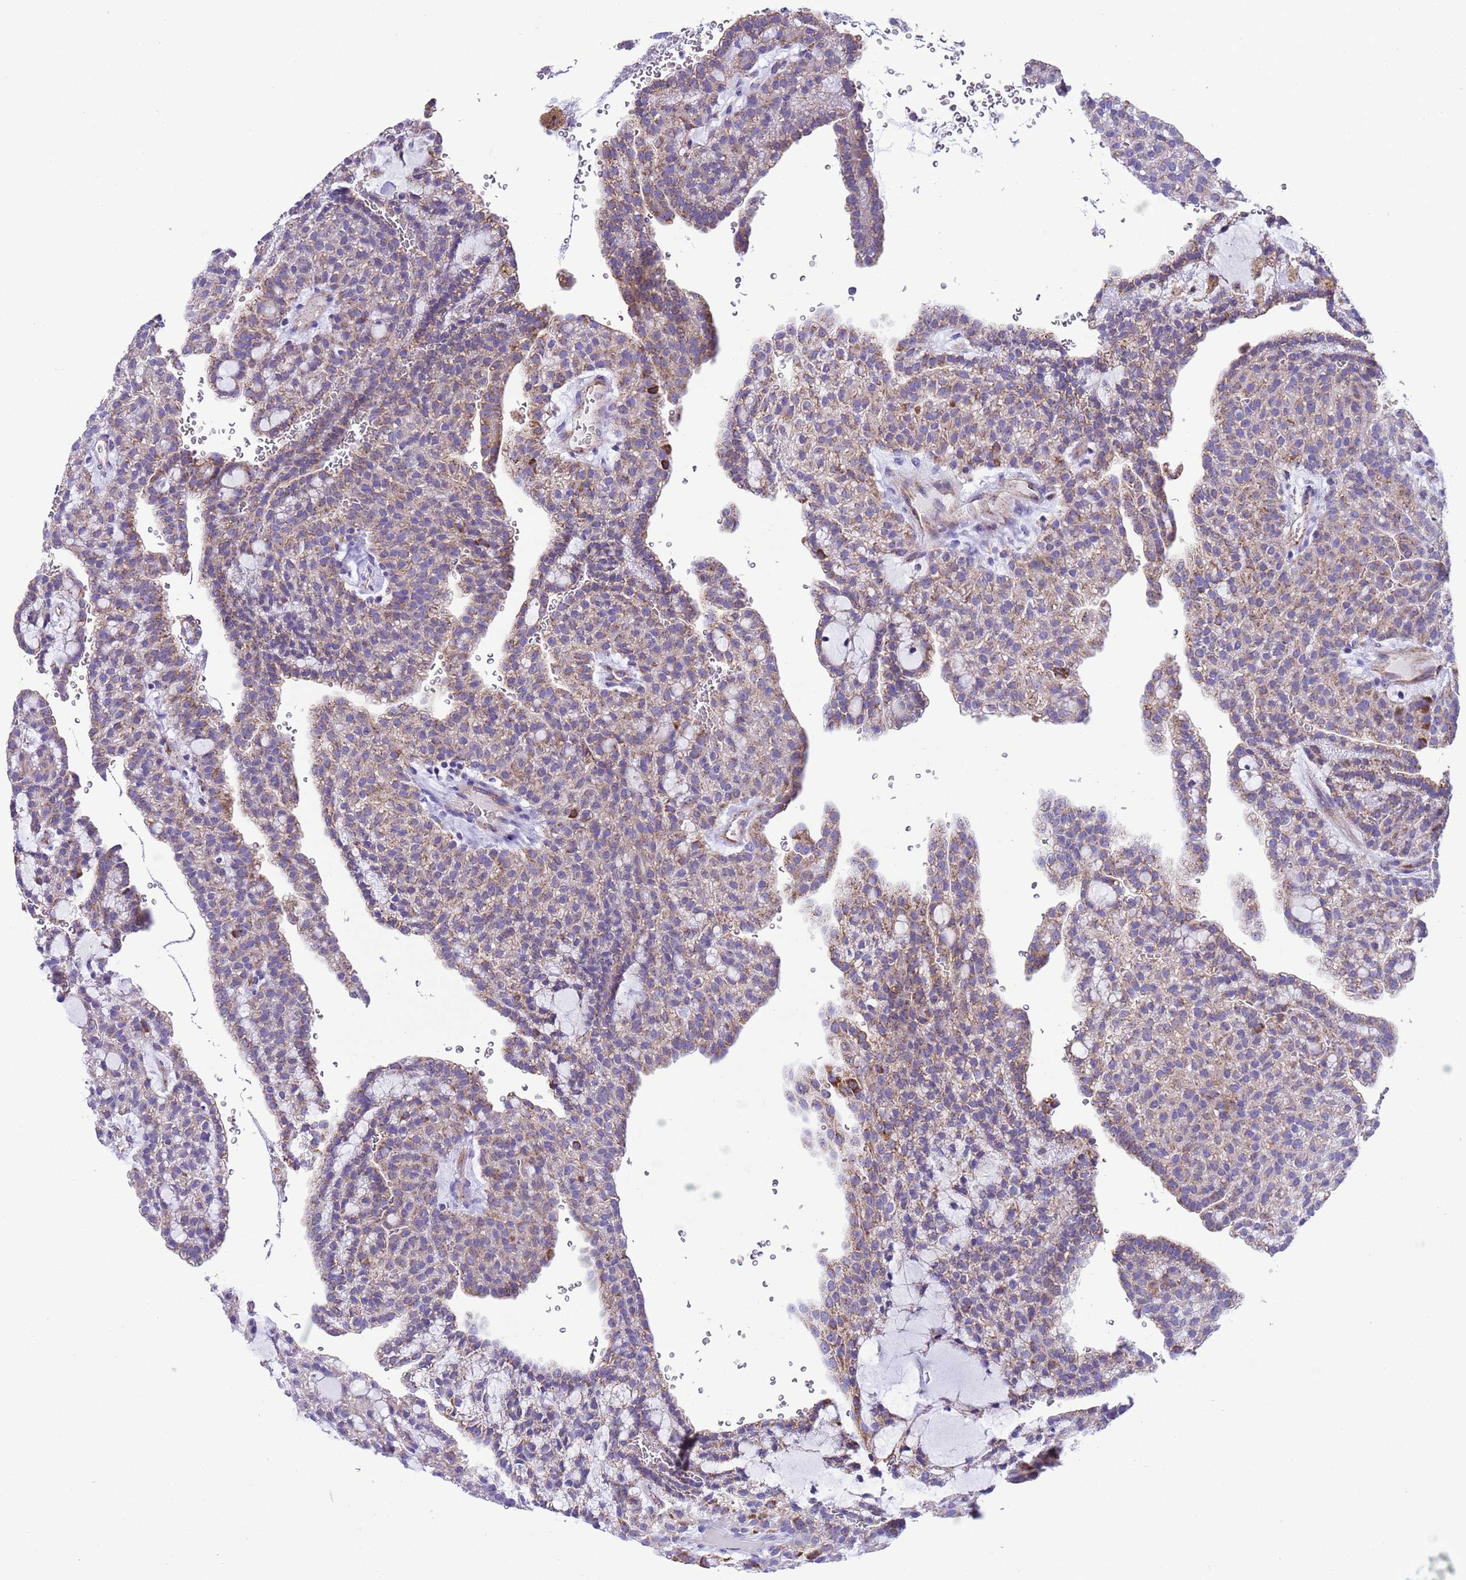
{"staining": {"intensity": "weak", "quantity": "25%-75%", "location": "cytoplasmic/membranous"}, "tissue": "renal cancer", "cell_type": "Tumor cells", "image_type": "cancer", "snomed": [{"axis": "morphology", "description": "Adenocarcinoma, NOS"}, {"axis": "topography", "description": "Kidney"}], "caption": "Tumor cells display low levels of weak cytoplasmic/membranous expression in about 25%-75% of cells in renal adenocarcinoma.", "gene": "CCDC191", "patient": {"sex": "male", "age": 63}}